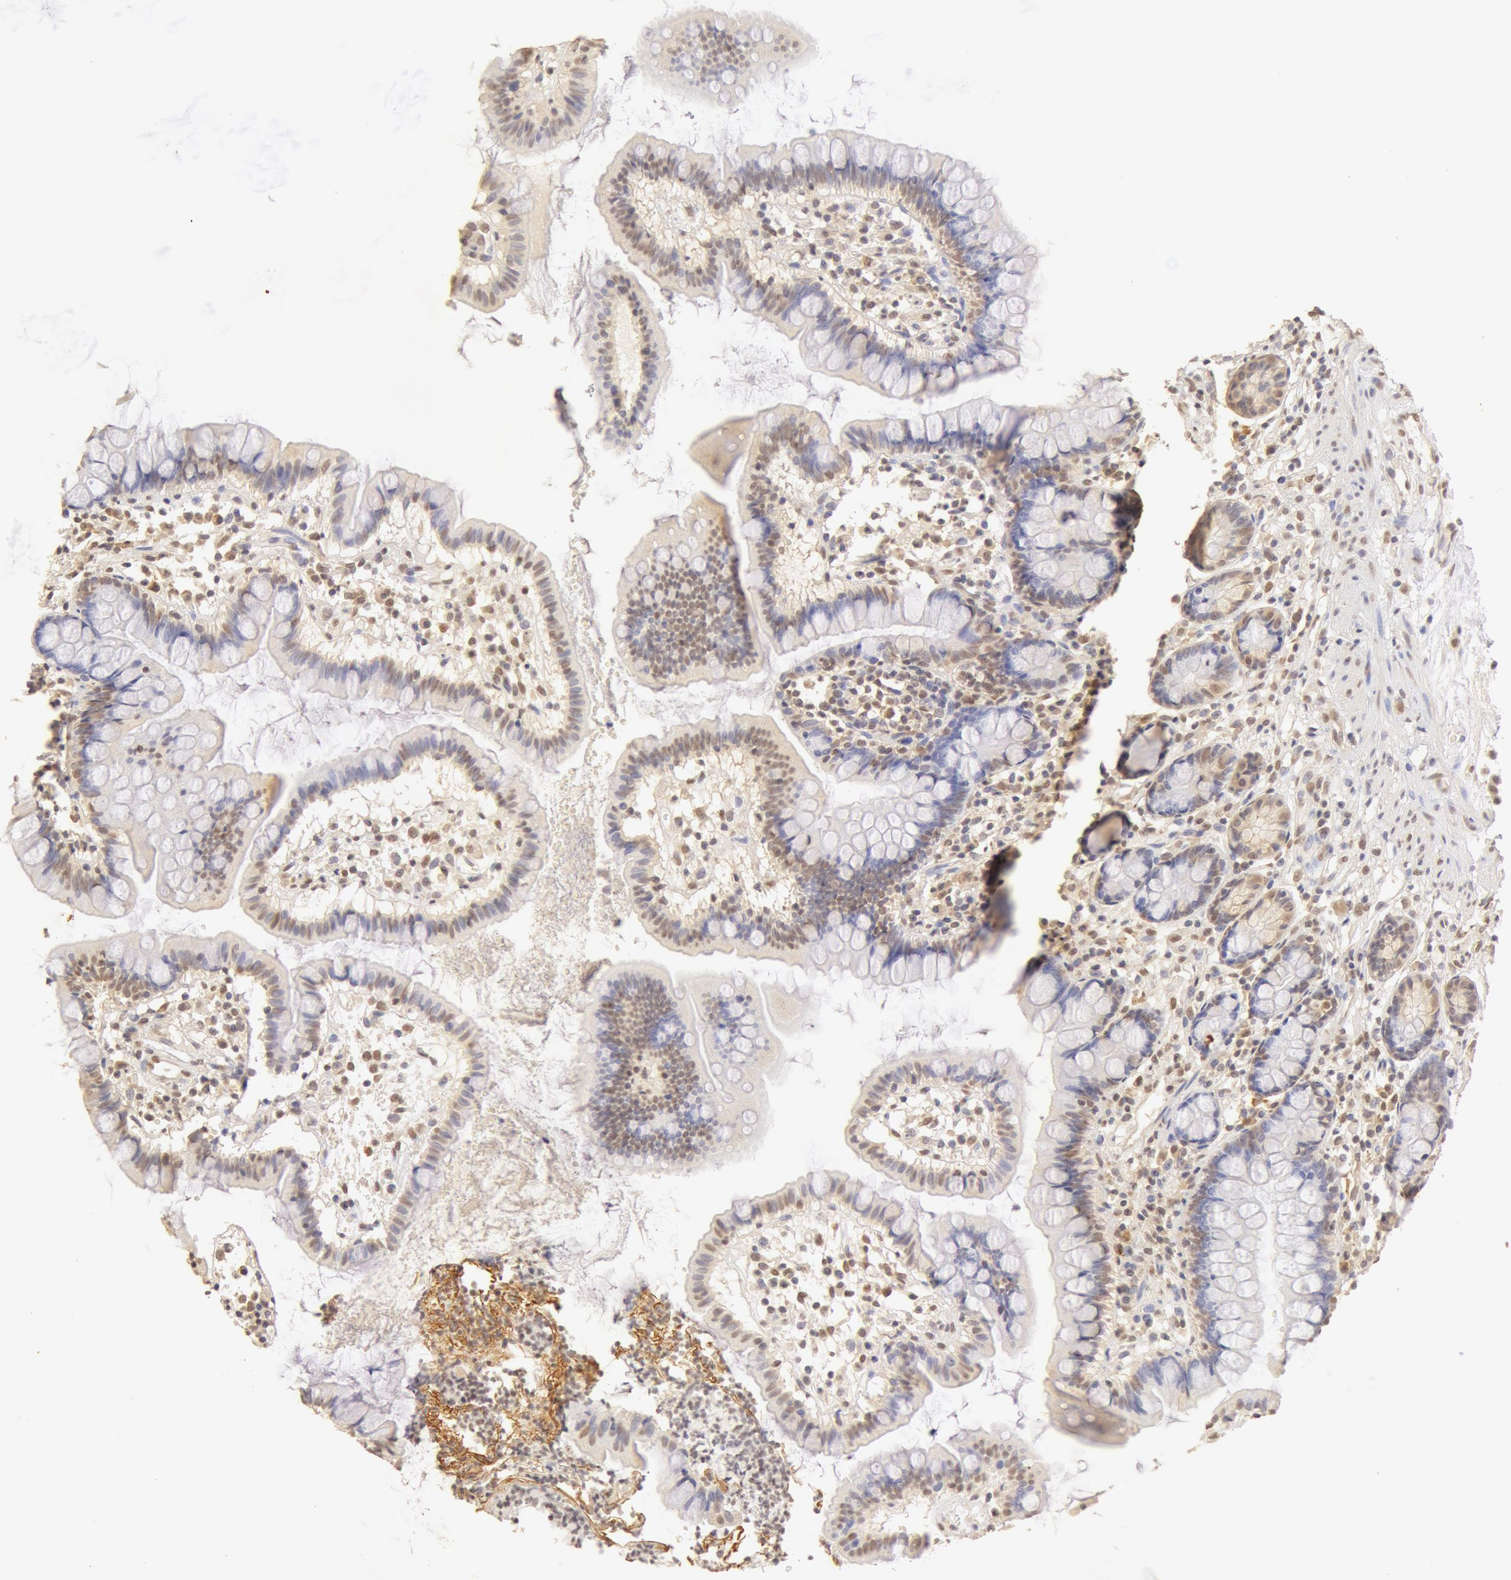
{"staining": {"intensity": "weak", "quantity": "25%-75%", "location": "cytoplasmic/membranous,nuclear"}, "tissue": "small intestine", "cell_type": "Glandular cells", "image_type": "normal", "snomed": [{"axis": "morphology", "description": "Normal tissue, NOS"}, {"axis": "topography", "description": "Small intestine"}], "caption": "Protein expression analysis of normal human small intestine reveals weak cytoplasmic/membranous,nuclear positivity in about 25%-75% of glandular cells. The staining was performed using DAB, with brown indicating positive protein expression. Nuclei are stained blue with hematoxylin.", "gene": "SNRNP70", "patient": {"sex": "female", "age": 51}}